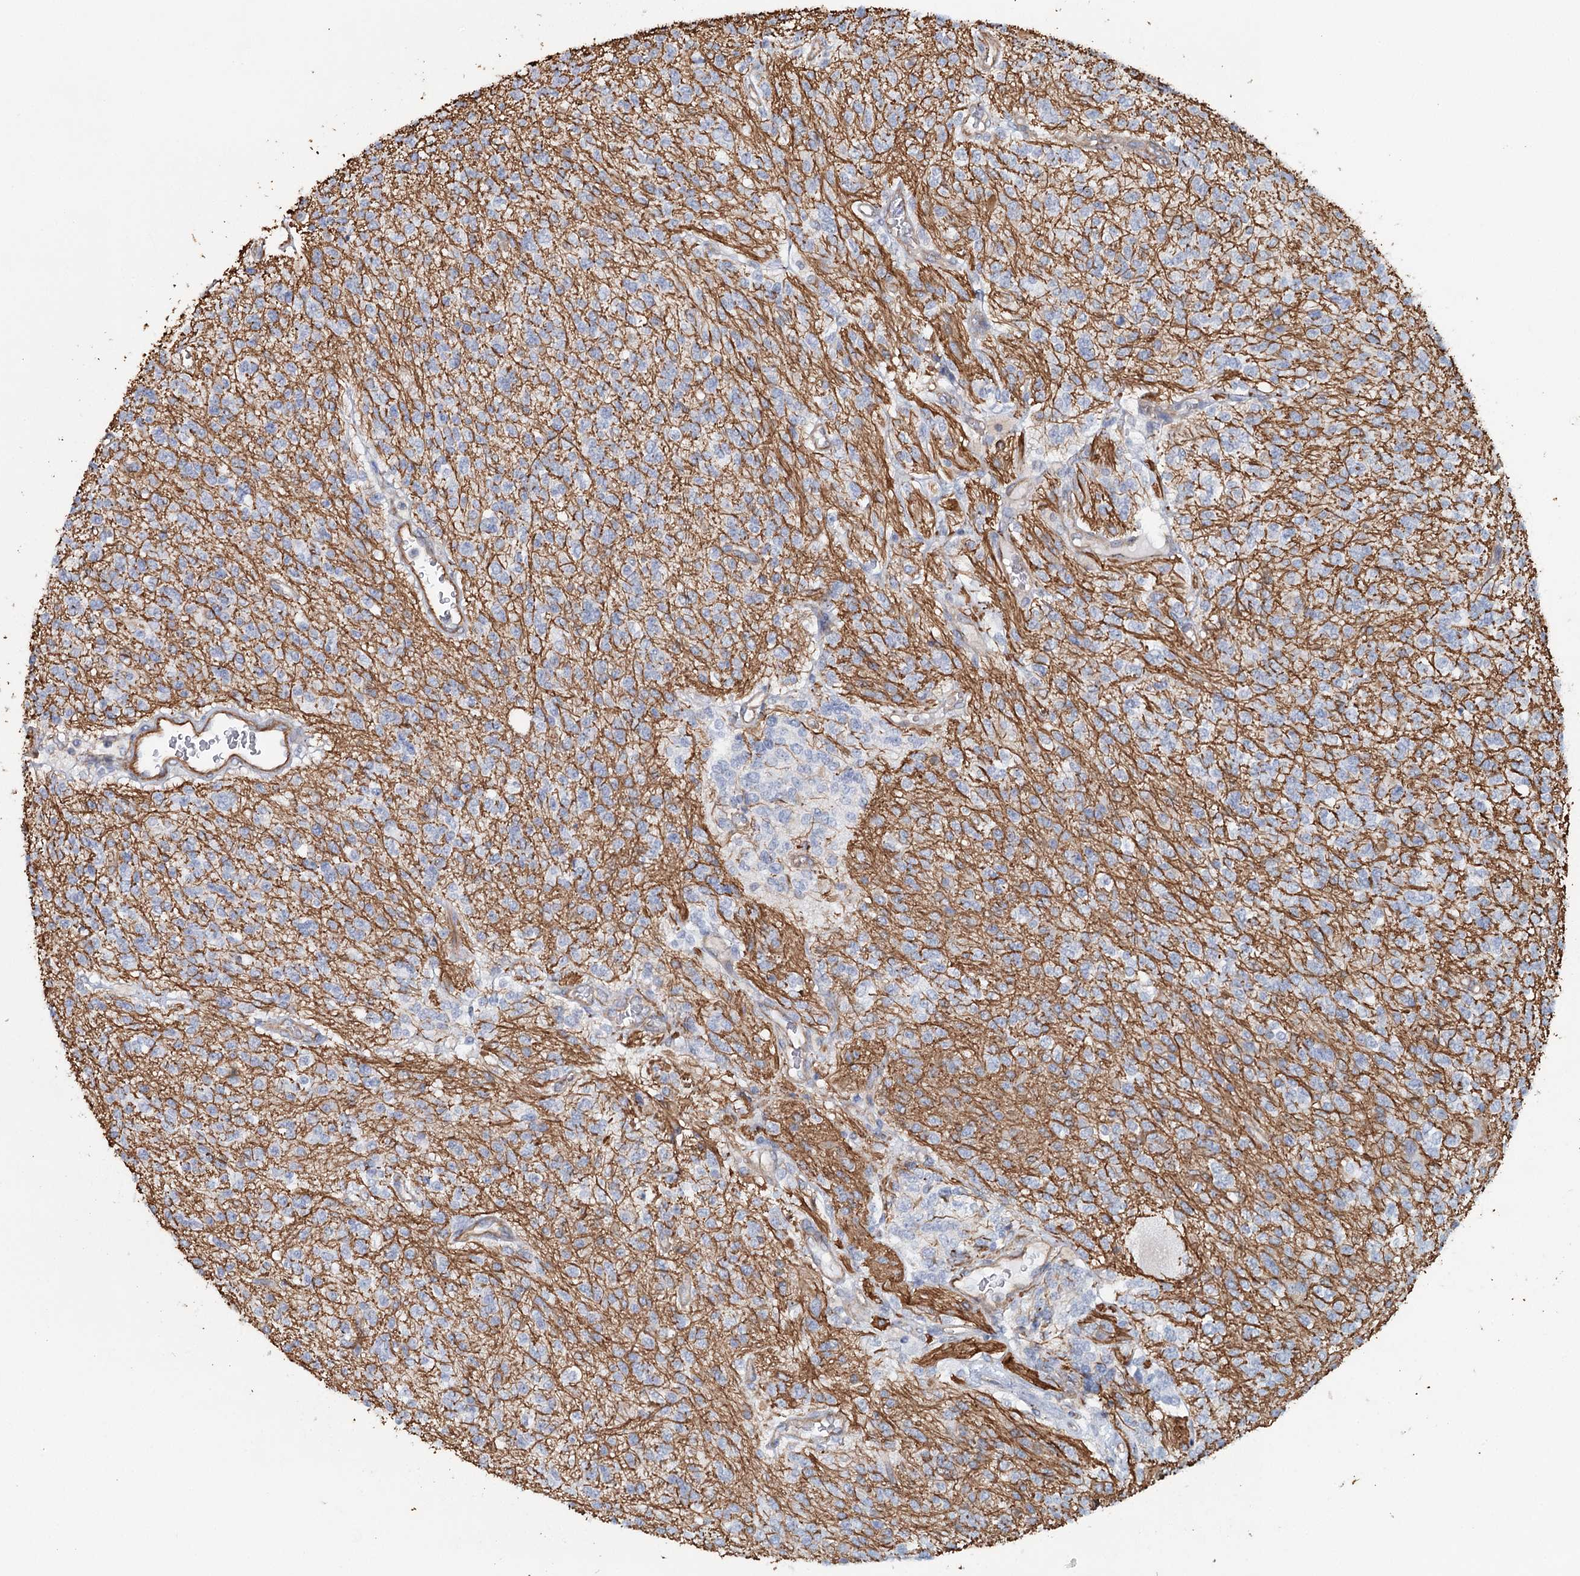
{"staining": {"intensity": "negative", "quantity": "none", "location": "none"}, "tissue": "glioma", "cell_type": "Tumor cells", "image_type": "cancer", "snomed": [{"axis": "morphology", "description": "Glioma, malignant, High grade"}, {"axis": "topography", "description": "Brain"}], "caption": "The immunohistochemistry (IHC) image has no significant staining in tumor cells of malignant glioma (high-grade) tissue. (IHC, brightfield microscopy, high magnification).", "gene": "SYNPO", "patient": {"sex": "male", "age": 34}}